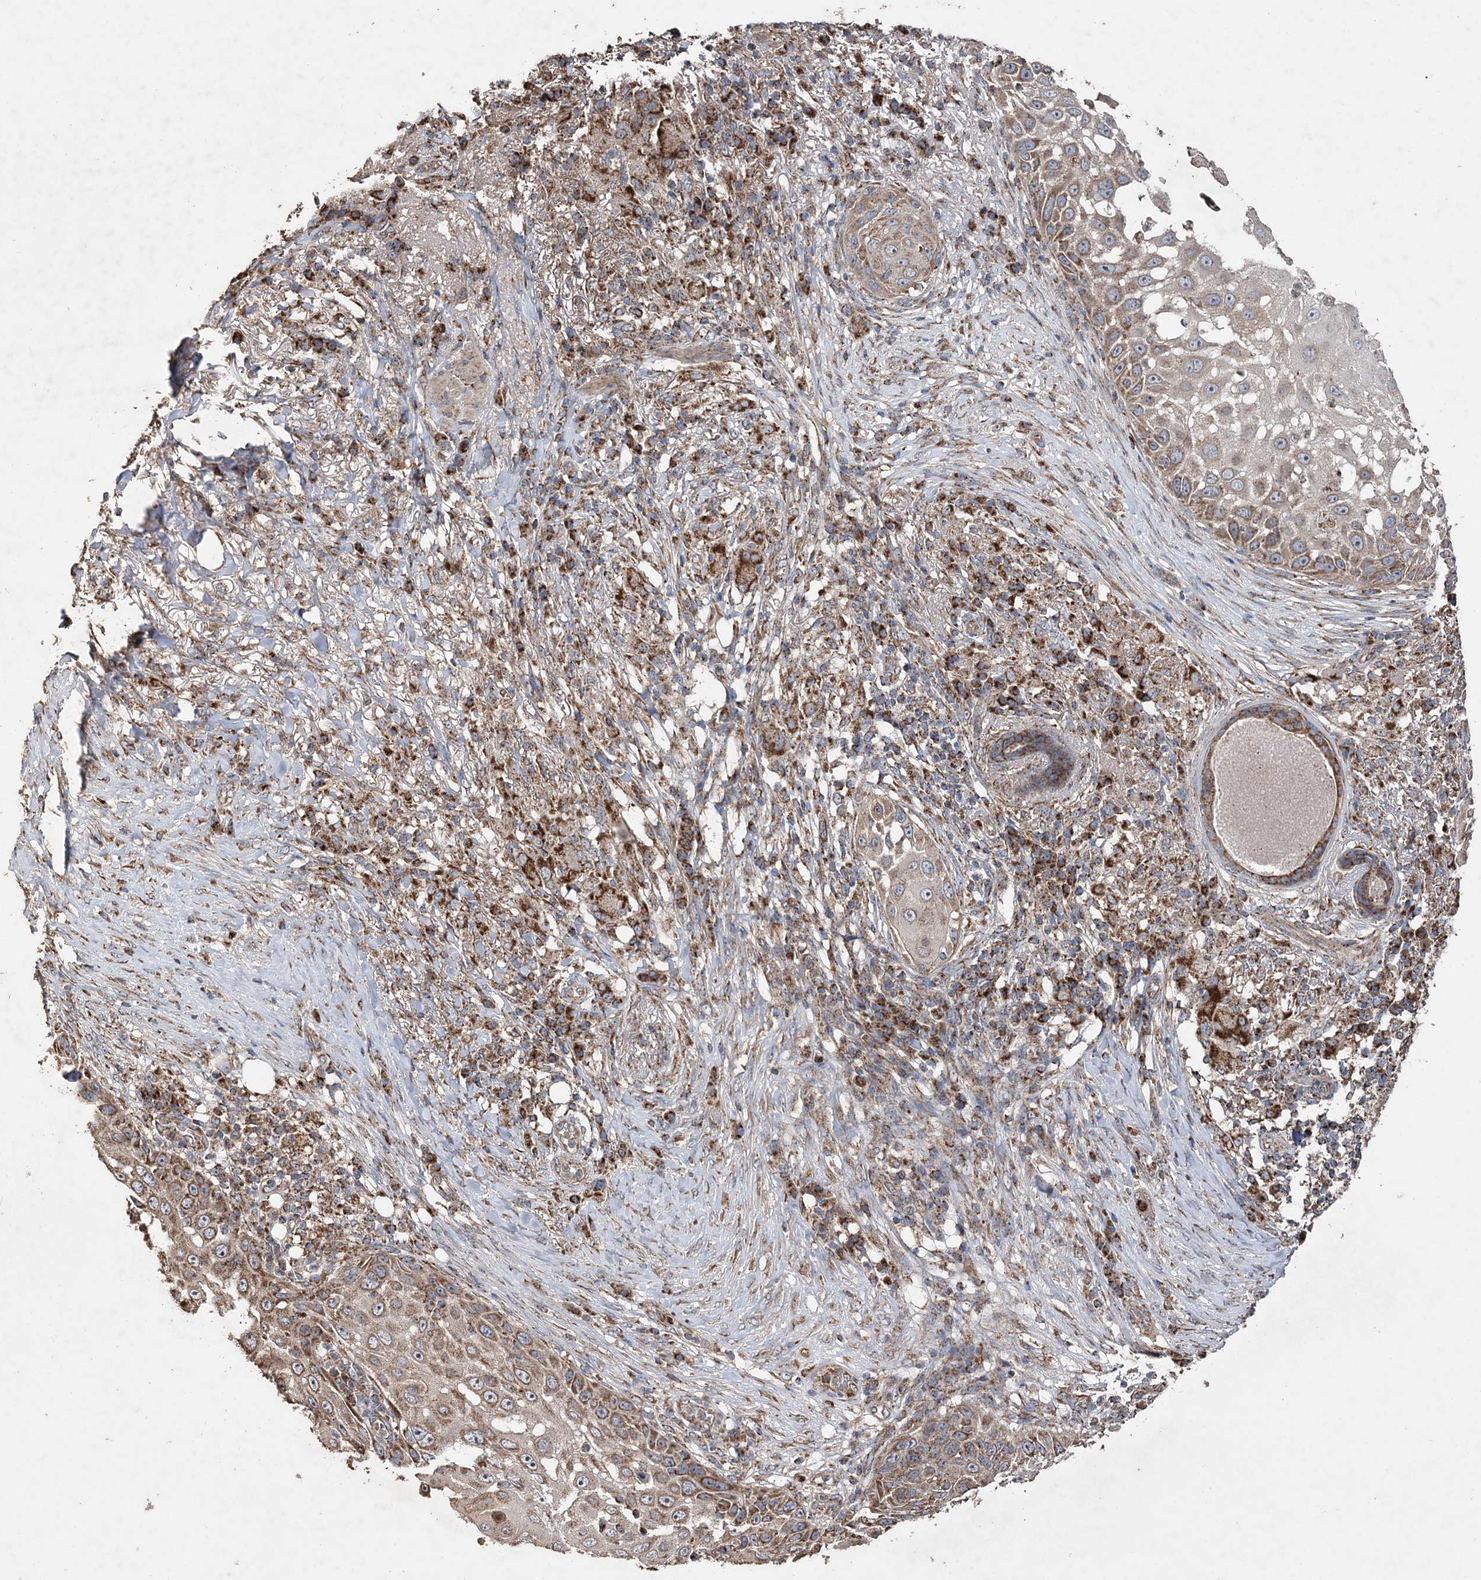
{"staining": {"intensity": "moderate", "quantity": "25%-75%", "location": "cytoplasmic/membranous"}, "tissue": "skin cancer", "cell_type": "Tumor cells", "image_type": "cancer", "snomed": [{"axis": "morphology", "description": "Squamous cell carcinoma, NOS"}, {"axis": "topography", "description": "Skin"}], "caption": "About 25%-75% of tumor cells in human skin squamous cell carcinoma exhibit moderate cytoplasmic/membranous protein positivity as visualized by brown immunohistochemical staining.", "gene": "POC5", "patient": {"sex": "female", "age": 44}}